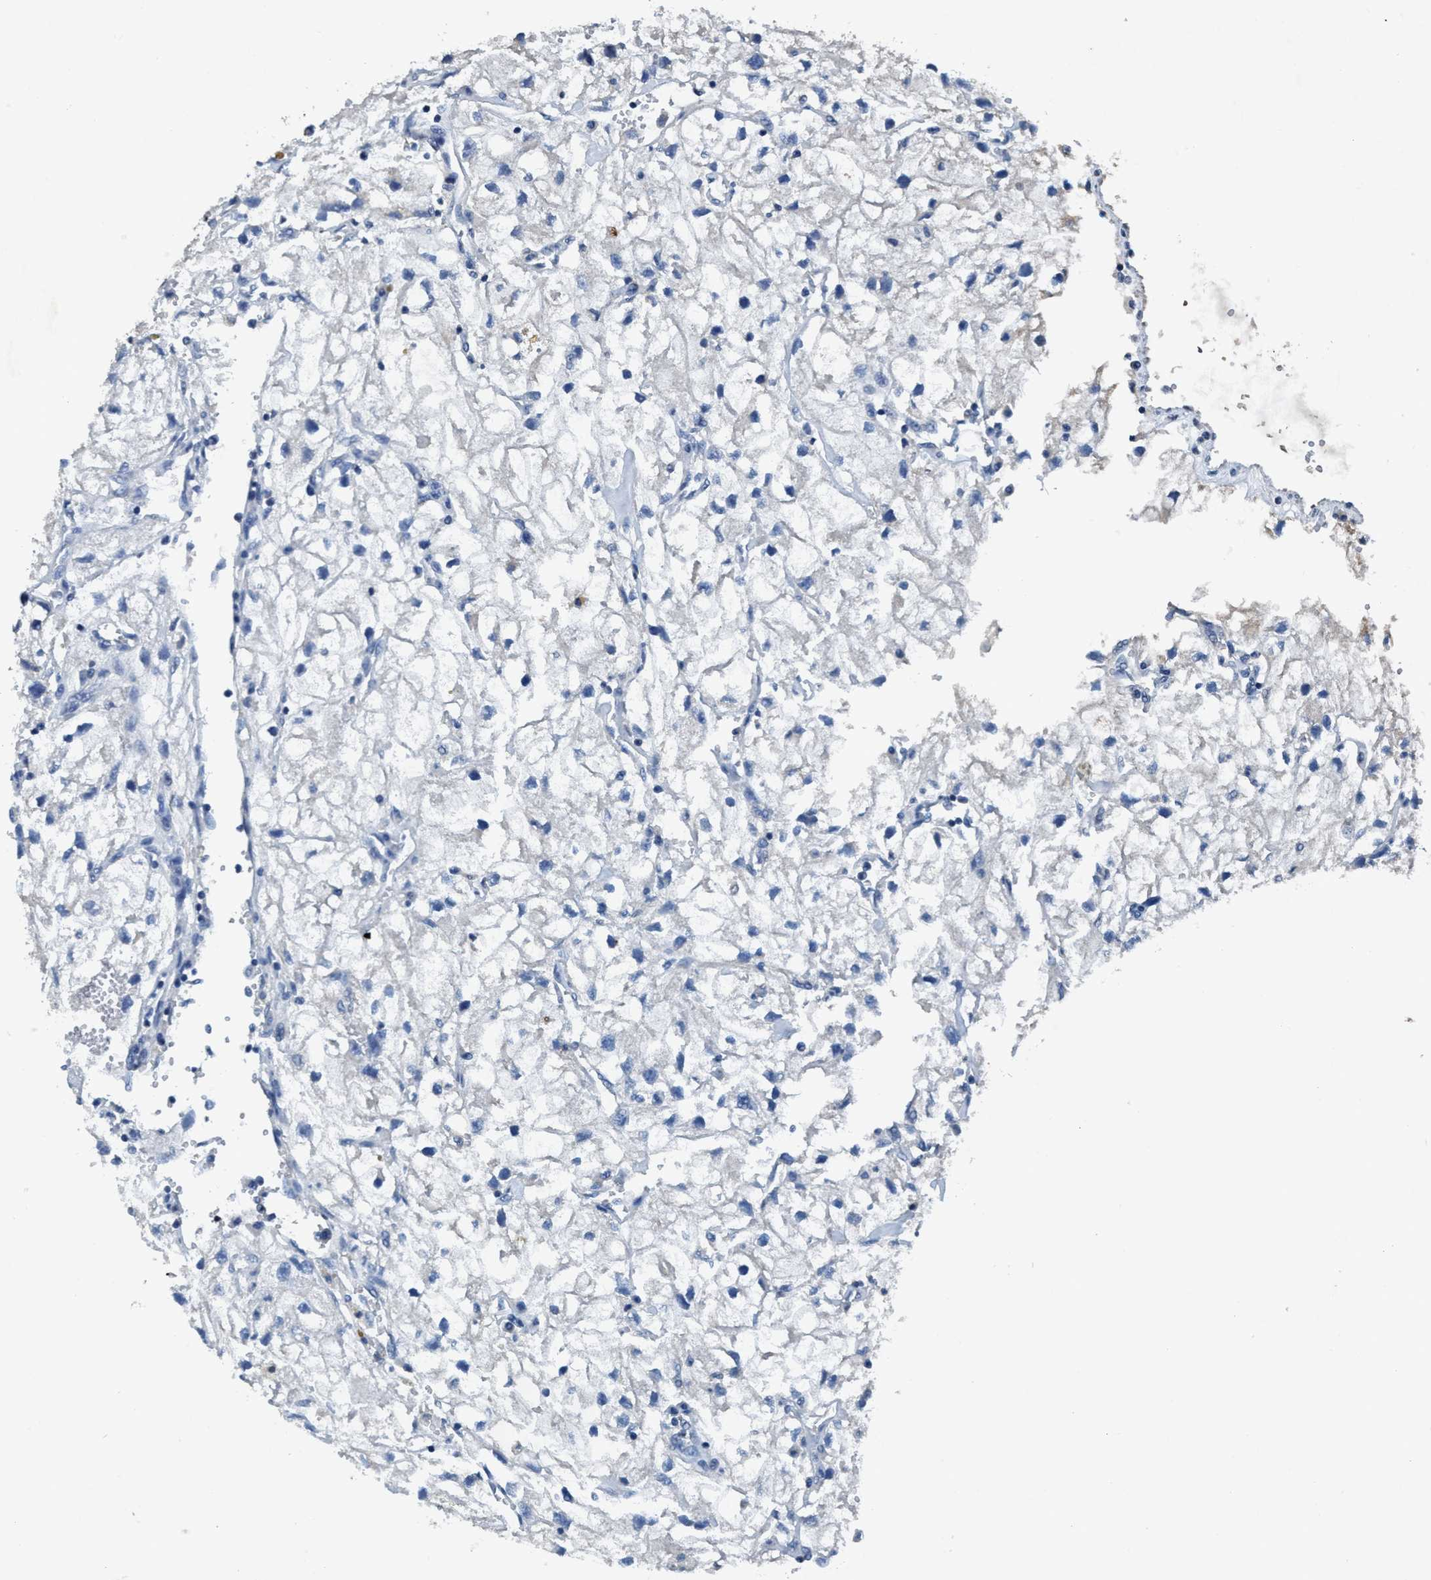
{"staining": {"intensity": "negative", "quantity": "none", "location": "none"}, "tissue": "renal cancer", "cell_type": "Tumor cells", "image_type": "cancer", "snomed": [{"axis": "morphology", "description": "Adenocarcinoma, NOS"}, {"axis": "topography", "description": "Kidney"}], "caption": "Tumor cells show no significant positivity in renal adenocarcinoma.", "gene": "ANKFN1", "patient": {"sex": "female", "age": 70}}